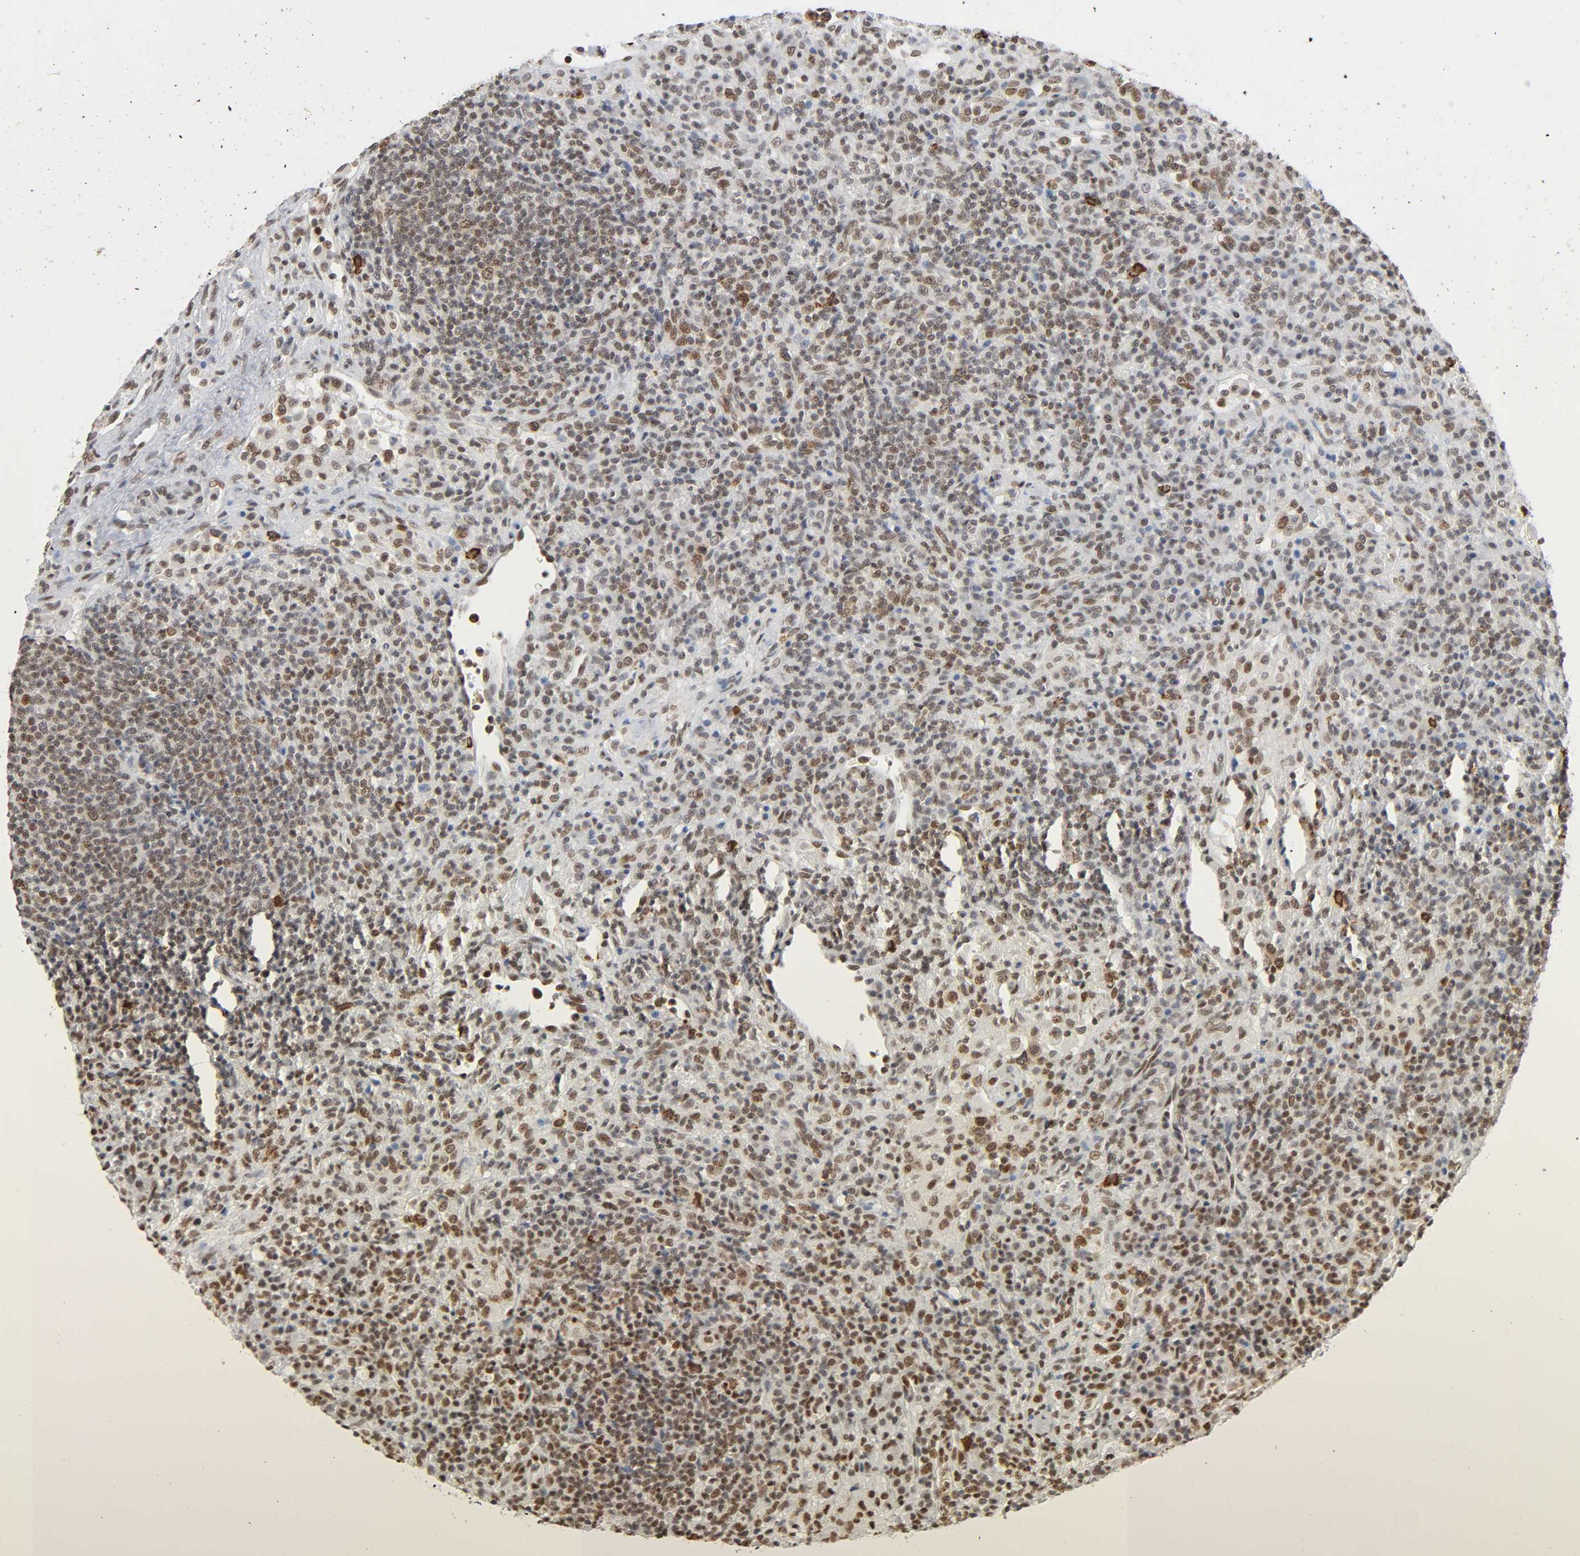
{"staining": {"intensity": "moderate", "quantity": ">75%", "location": "nuclear"}, "tissue": "lymphoma", "cell_type": "Tumor cells", "image_type": "cancer", "snomed": [{"axis": "morphology", "description": "Hodgkin's disease, NOS"}, {"axis": "topography", "description": "Lymph node"}], "caption": "Protein expression analysis of human Hodgkin's disease reveals moderate nuclear expression in approximately >75% of tumor cells.", "gene": "SUMO1", "patient": {"sex": "male", "age": 65}}